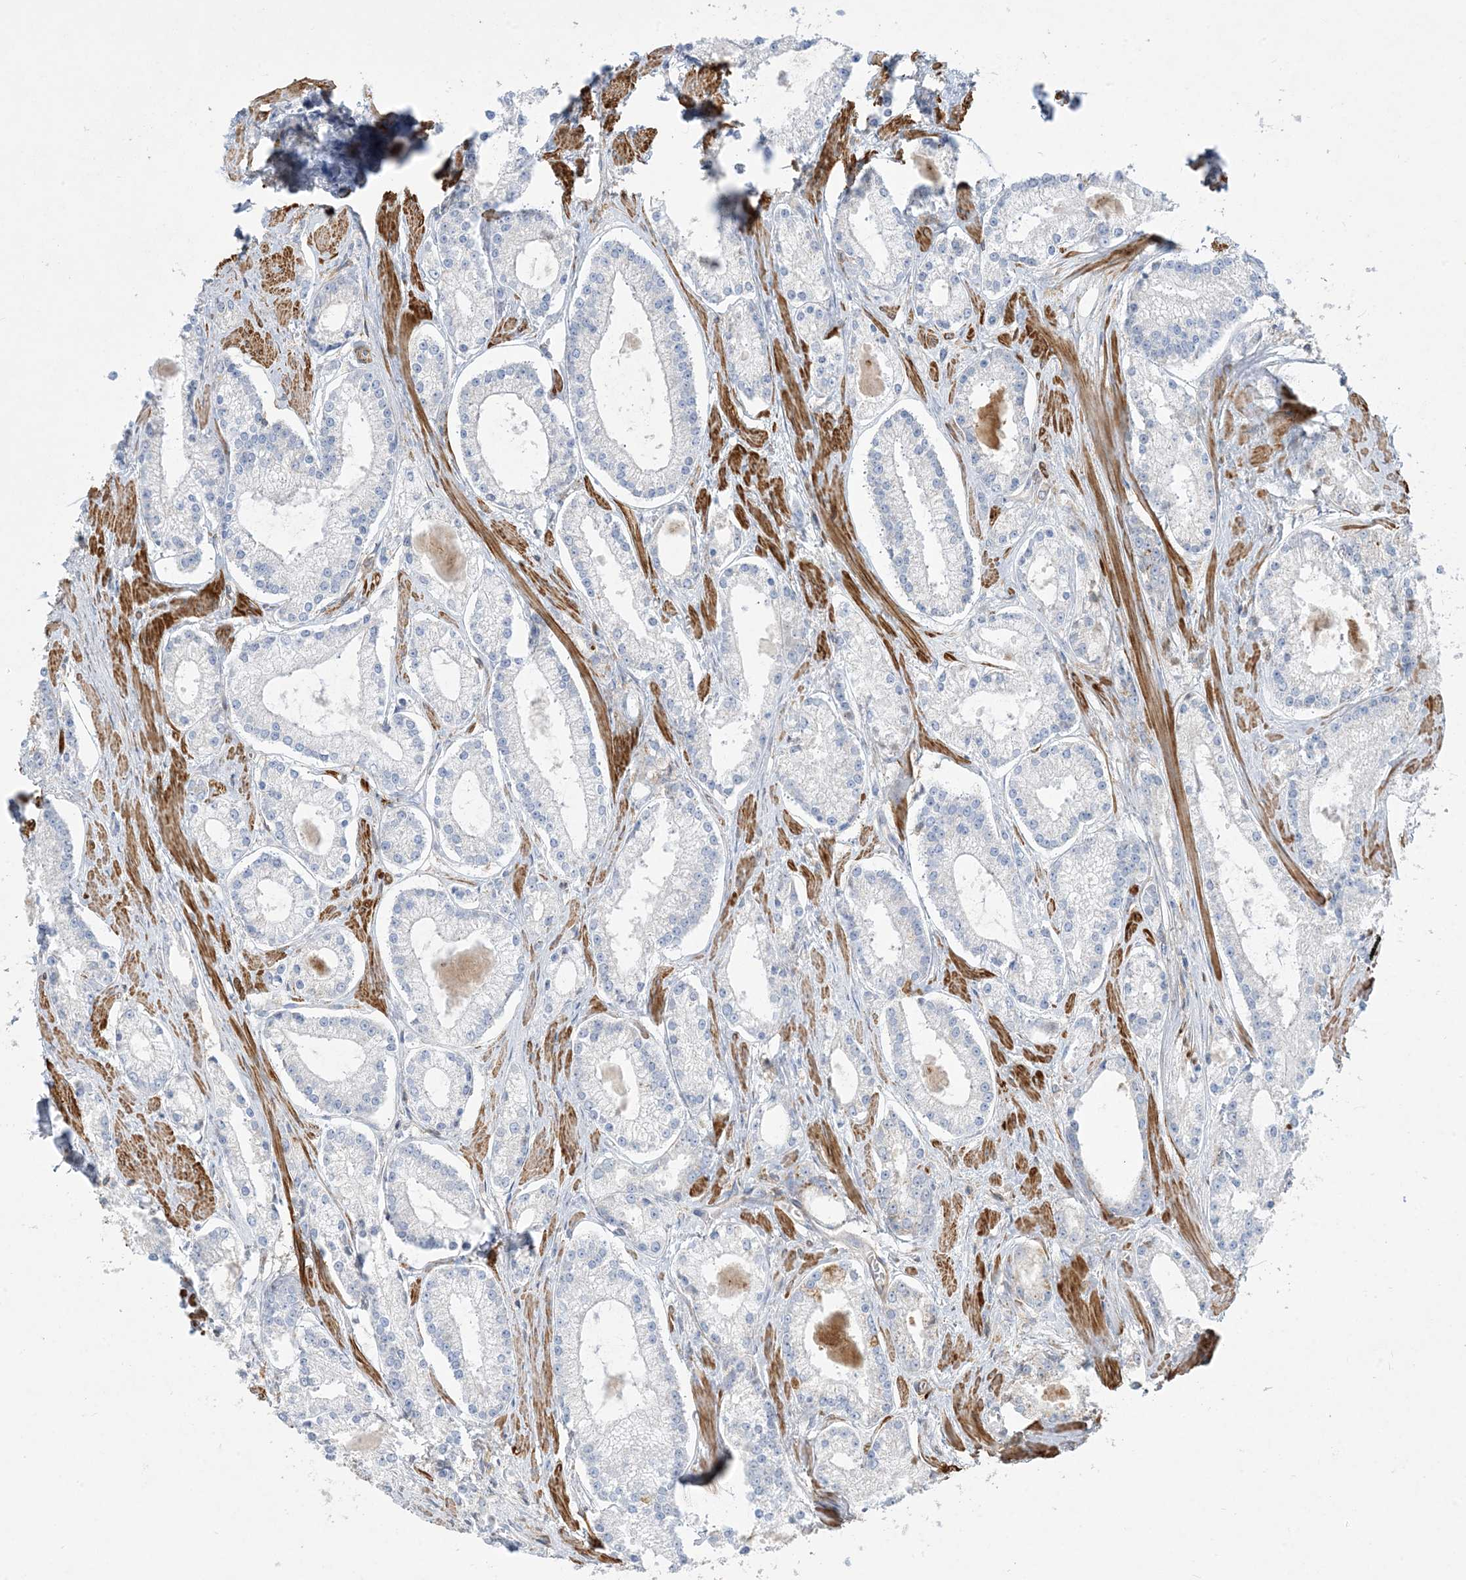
{"staining": {"intensity": "negative", "quantity": "none", "location": "none"}, "tissue": "prostate cancer", "cell_type": "Tumor cells", "image_type": "cancer", "snomed": [{"axis": "morphology", "description": "Adenocarcinoma, Low grade"}, {"axis": "topography", "description": "Prostate"}], "caption": "A photomicrograph of human prostate cancer is negative for staining in tumor cells.", "gene": "GTF3C2", "patient": {"sex": "male", "age": 54}}